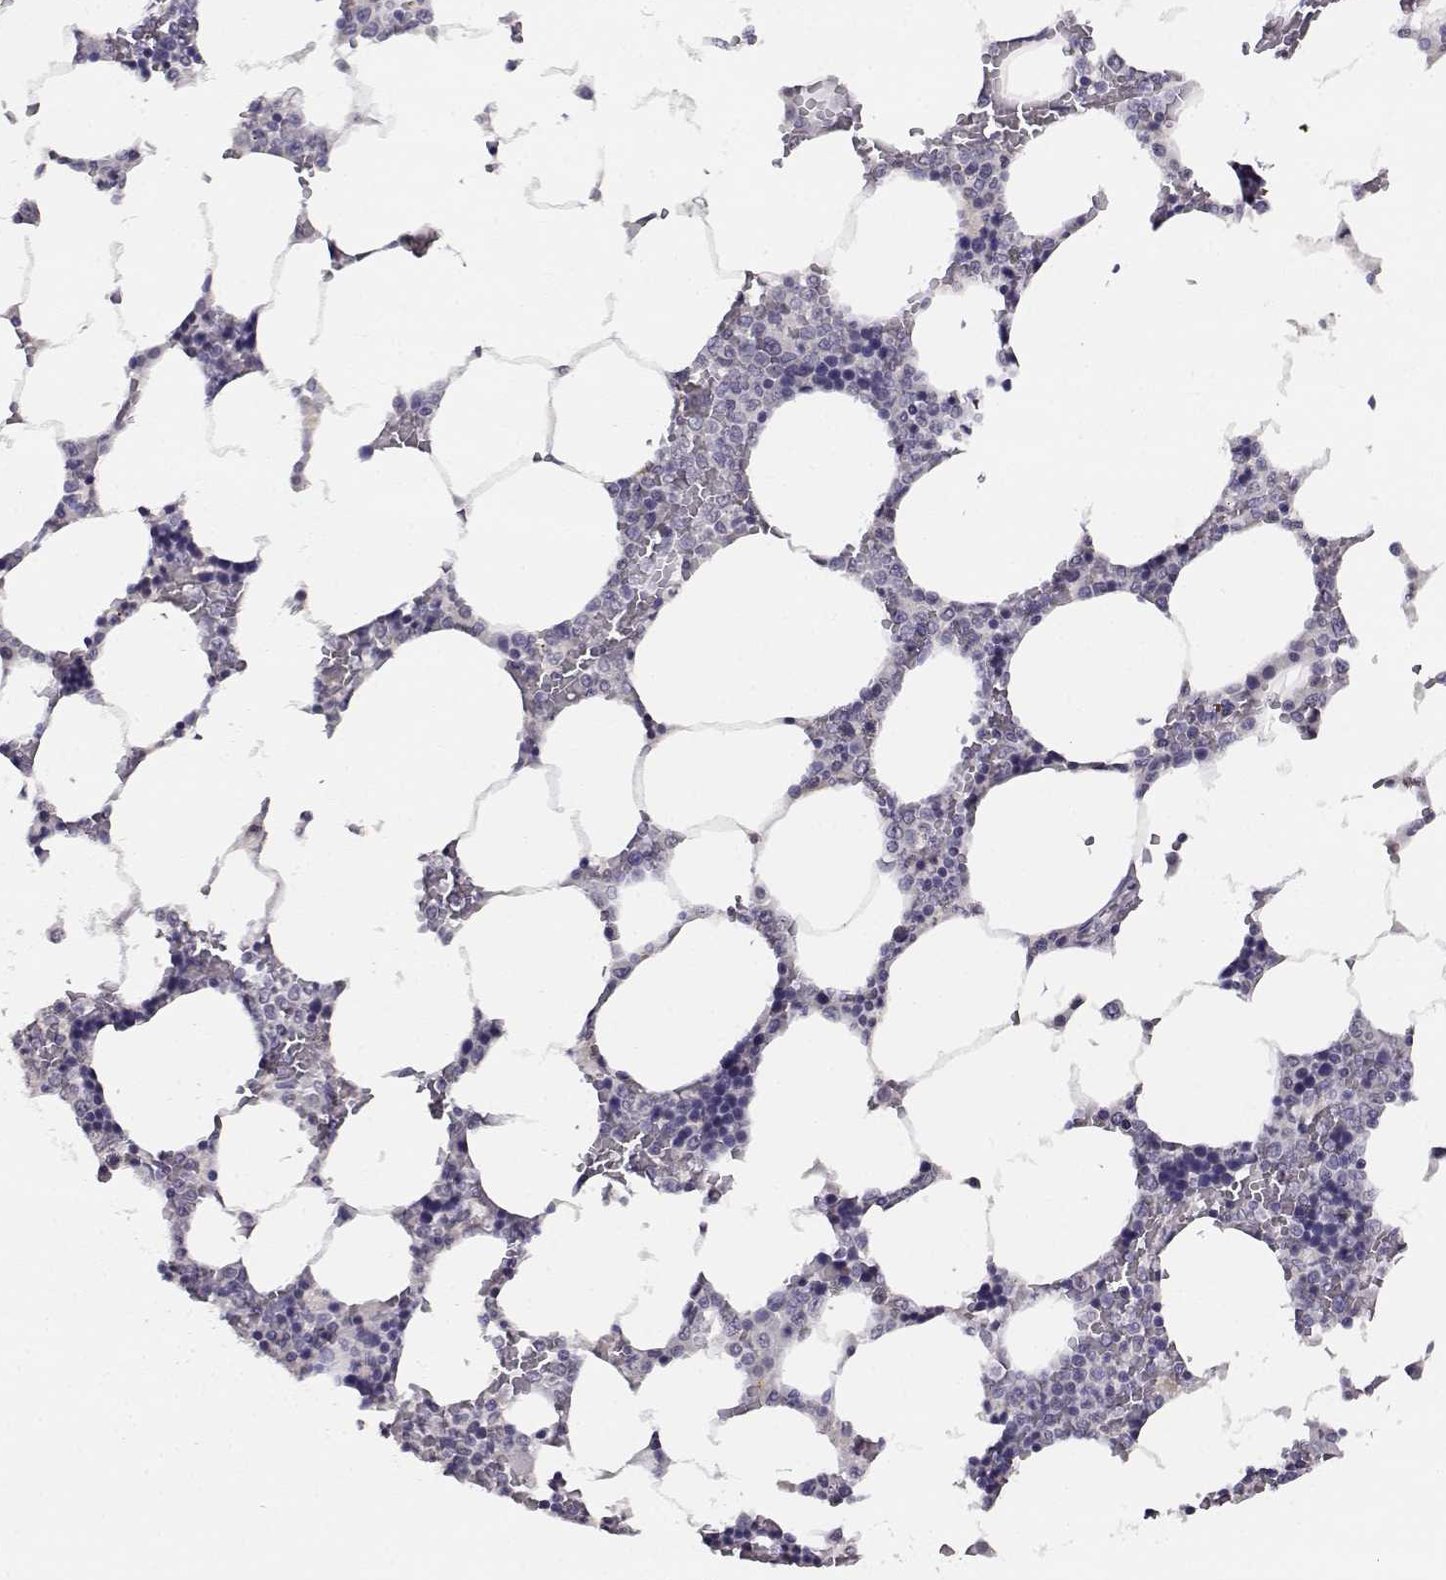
{"staining": {"intensity": "negative", "quantity": "none", "location": "none"}, "tissue": "bone marrow", "cell_type": "Hematopoietic cells", "image_type": "normal", "snomed": [{"axis": "morphology", "description": "Normal tissue, NOS"}, {"axis": "topography", "description": "Bone marrow"}], "caption": "Immunohistochemical staining of benign human bone marrow exhibits no significant positivity in hematopoietic cells. (DAB immunohistochemistry (IHC), high magnification).", "gene": "RHOXF2", "patient": {"sex": "male", "age": 63}}